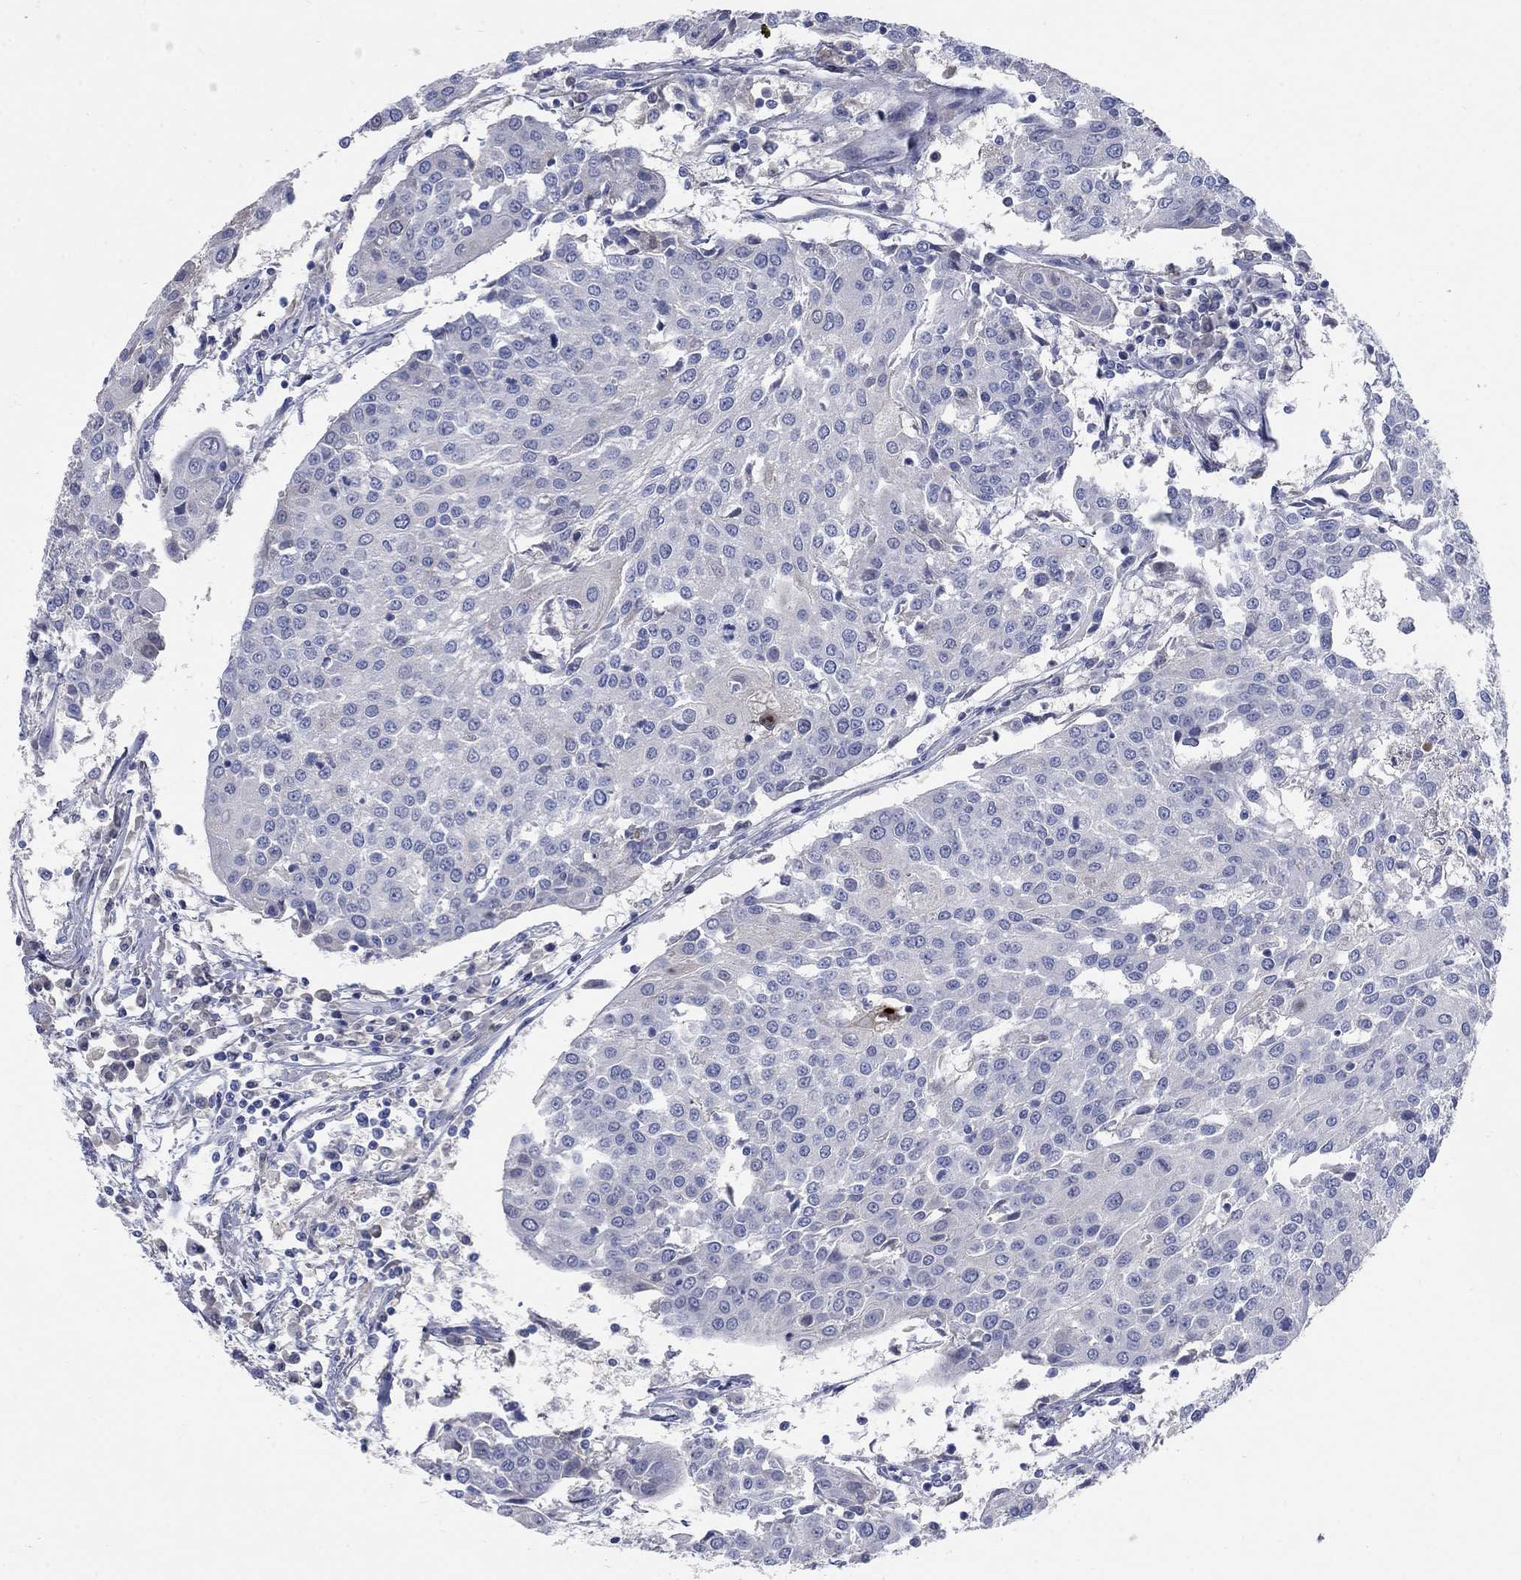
{"staining": {"intensity": "negative", "quantity": "none", "location": "none"}, "tissue": "urothelial cancer", "cell_type": "Tumor cells", "image_type": "cancer", "snomed": [{"axis": "morphology", "description": "Urothelial carcinoma, High grade"}, {"axis": "topography", "description": "Urinary bladder"}], "caption": "This image is of urothelial cancer stained with IHC to label a protein in brown with the nuclei are counter-stained blue. There is no positivity in tumor cells. (DAB (3,3'-diaminobenzidine) immunohistochemistry, high magnification).", "gene": "TMEM249", "patient": {"sex": "female", "age": 85}}